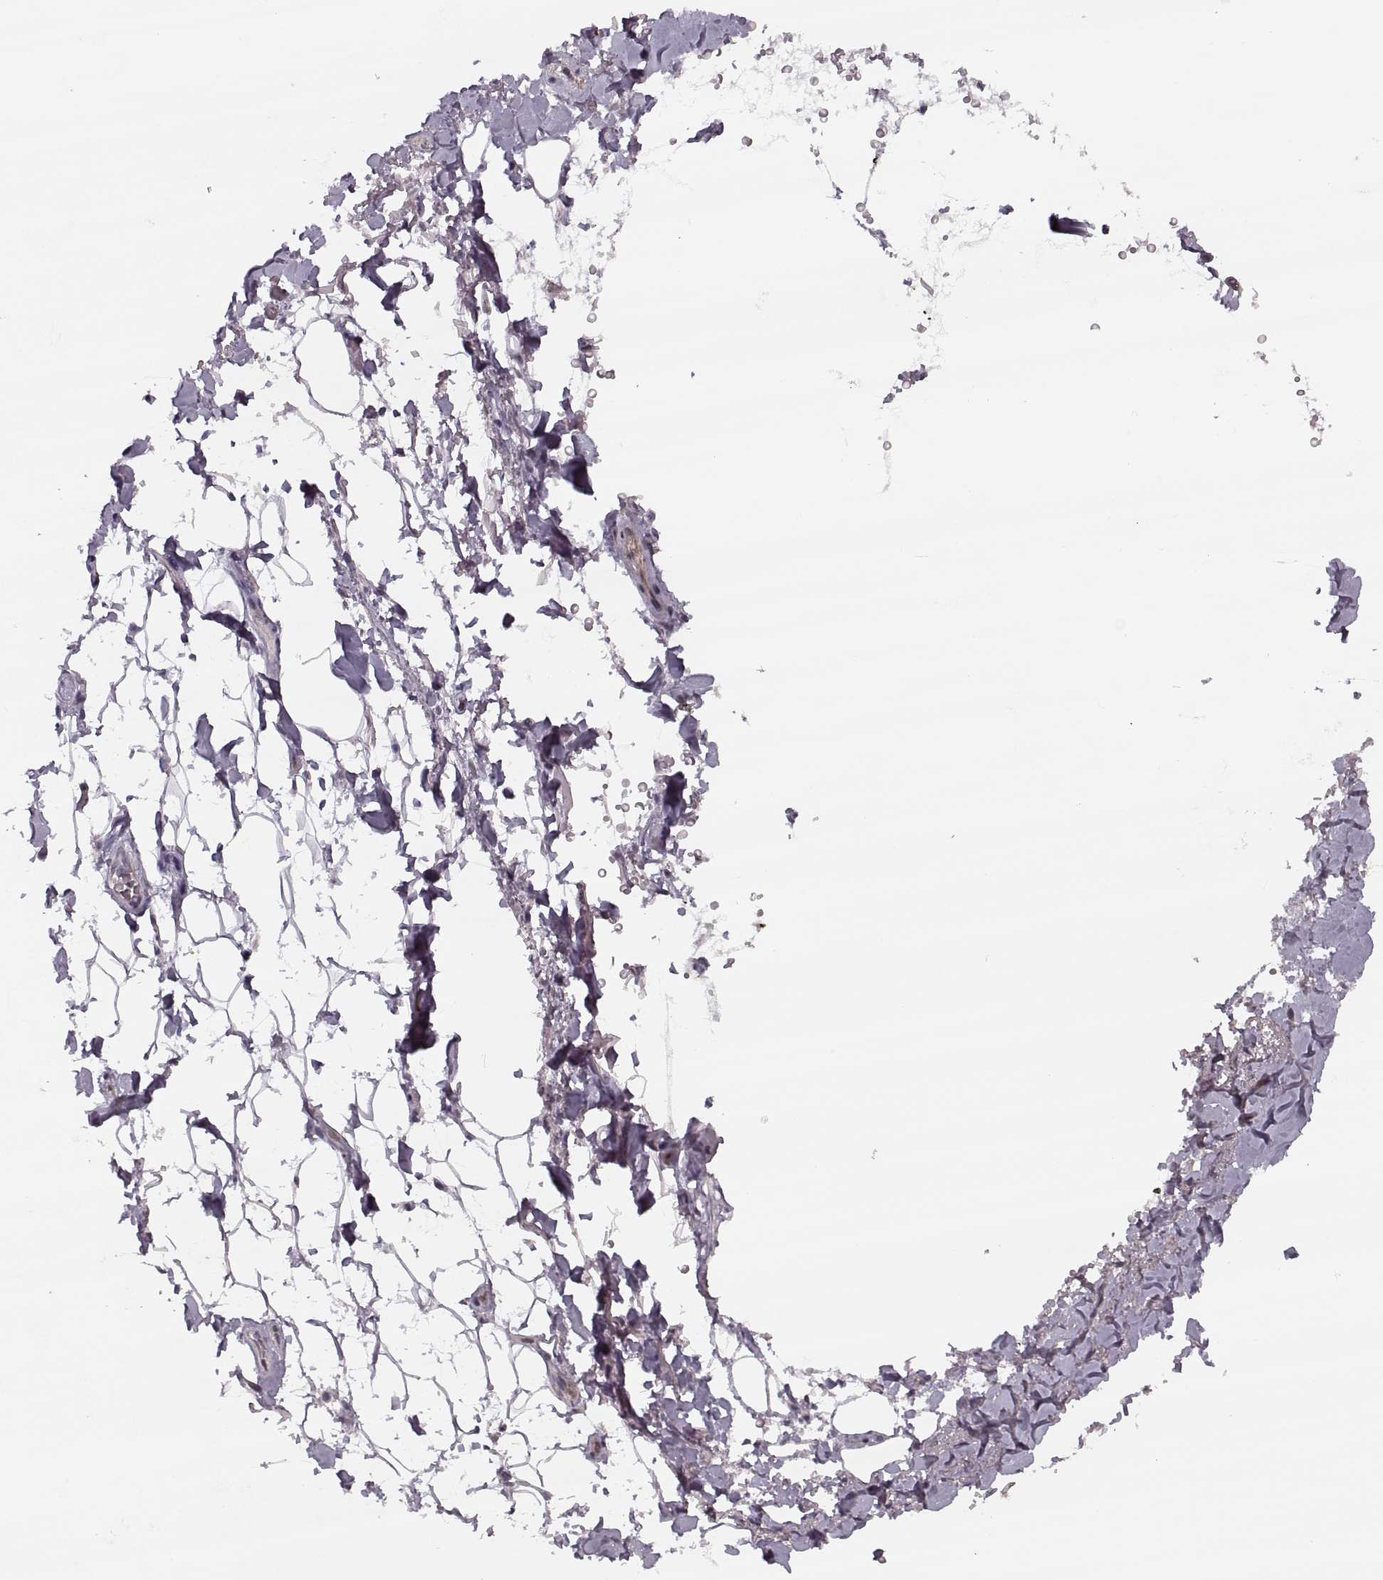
{"staining": {"intensity": "negative", "quantity": "none", "location": "none"}, "tissue": "adipose tissue", "cell_type": "Adipocytes", "image_type": "normal", "snomed": [{"axis": "morphology", "description": "Normal tissue, NOS"}, {"axis": "topography", "description": "Anal"}, {"axis": "topography", "description": "Peripheral nerve tissue"}], "caption": "Image shows no protein expression in adipocytes of benign adipose tissue. The staining is performed using DAB (3,3'-diaminobenzidine) brown chromogen with nuclei counter-stained in using hematoxylin.", "gene": "LUZP2", "patient": {"sex": "male", "age": 53}}